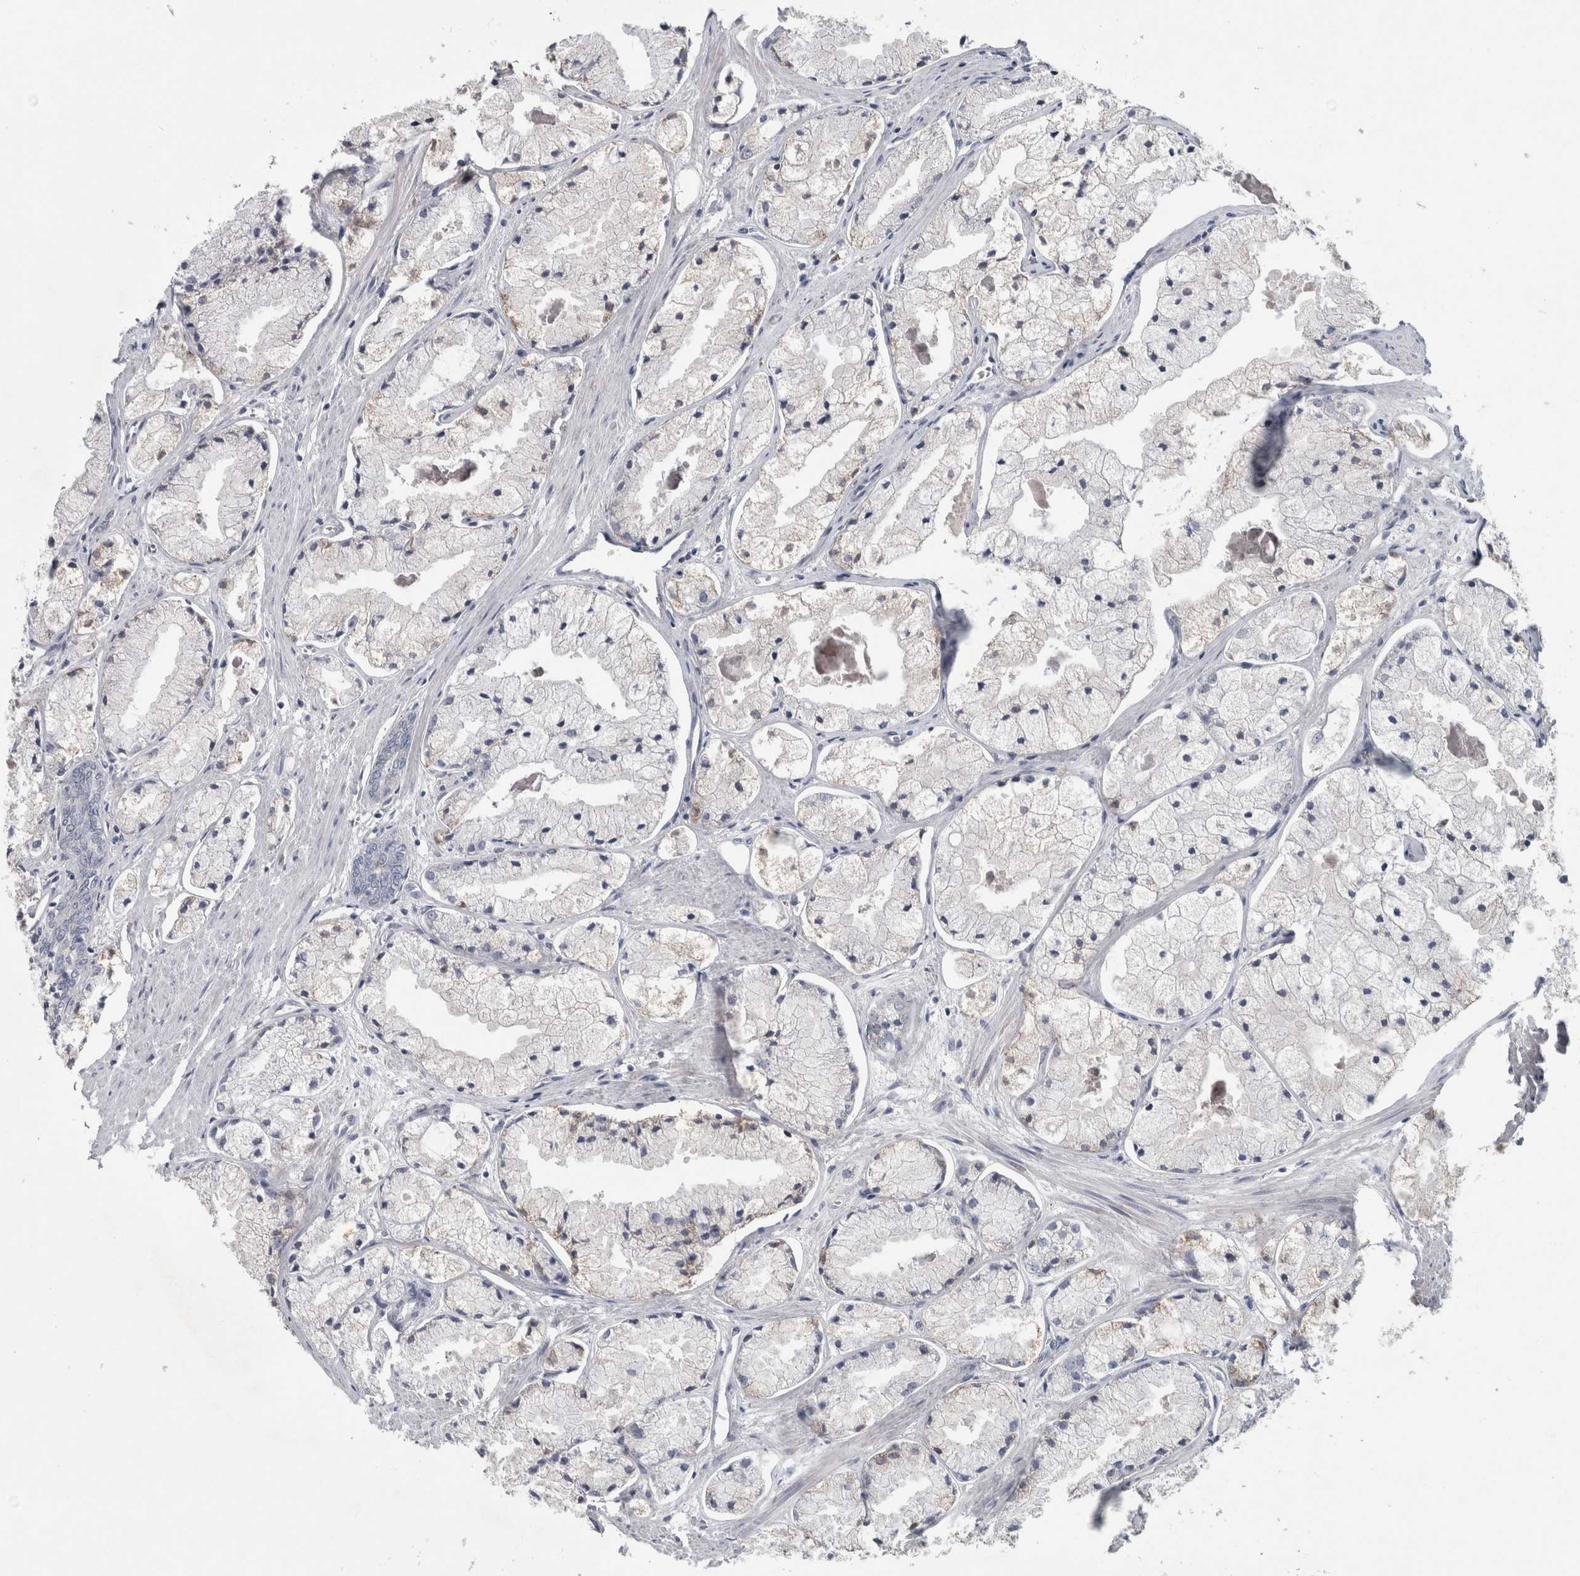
{"staining": {"intensity": "negative", "quantity": "none", "location": "none"}, "tissue": "prostate cancer", "cell_type": "Tumor cells", "image_type": "cancer", "snomed": [{"axis": "morphology", "description": "Adenocarcinoma, High grade"}, {"axis": "topography", "description": "Prostate"}], "caption": "This micrograph is of prostate cancer stained with IHC to label a protein in brown with the nuclei are counter-stained blue. There is no expression in tumor cells. The staining is performed using DAB brown chromogen with nuclei counter-stained in using hematoxylin.", "gene": "ATXN2", "patient": {"sex": "male", "age": 50}}